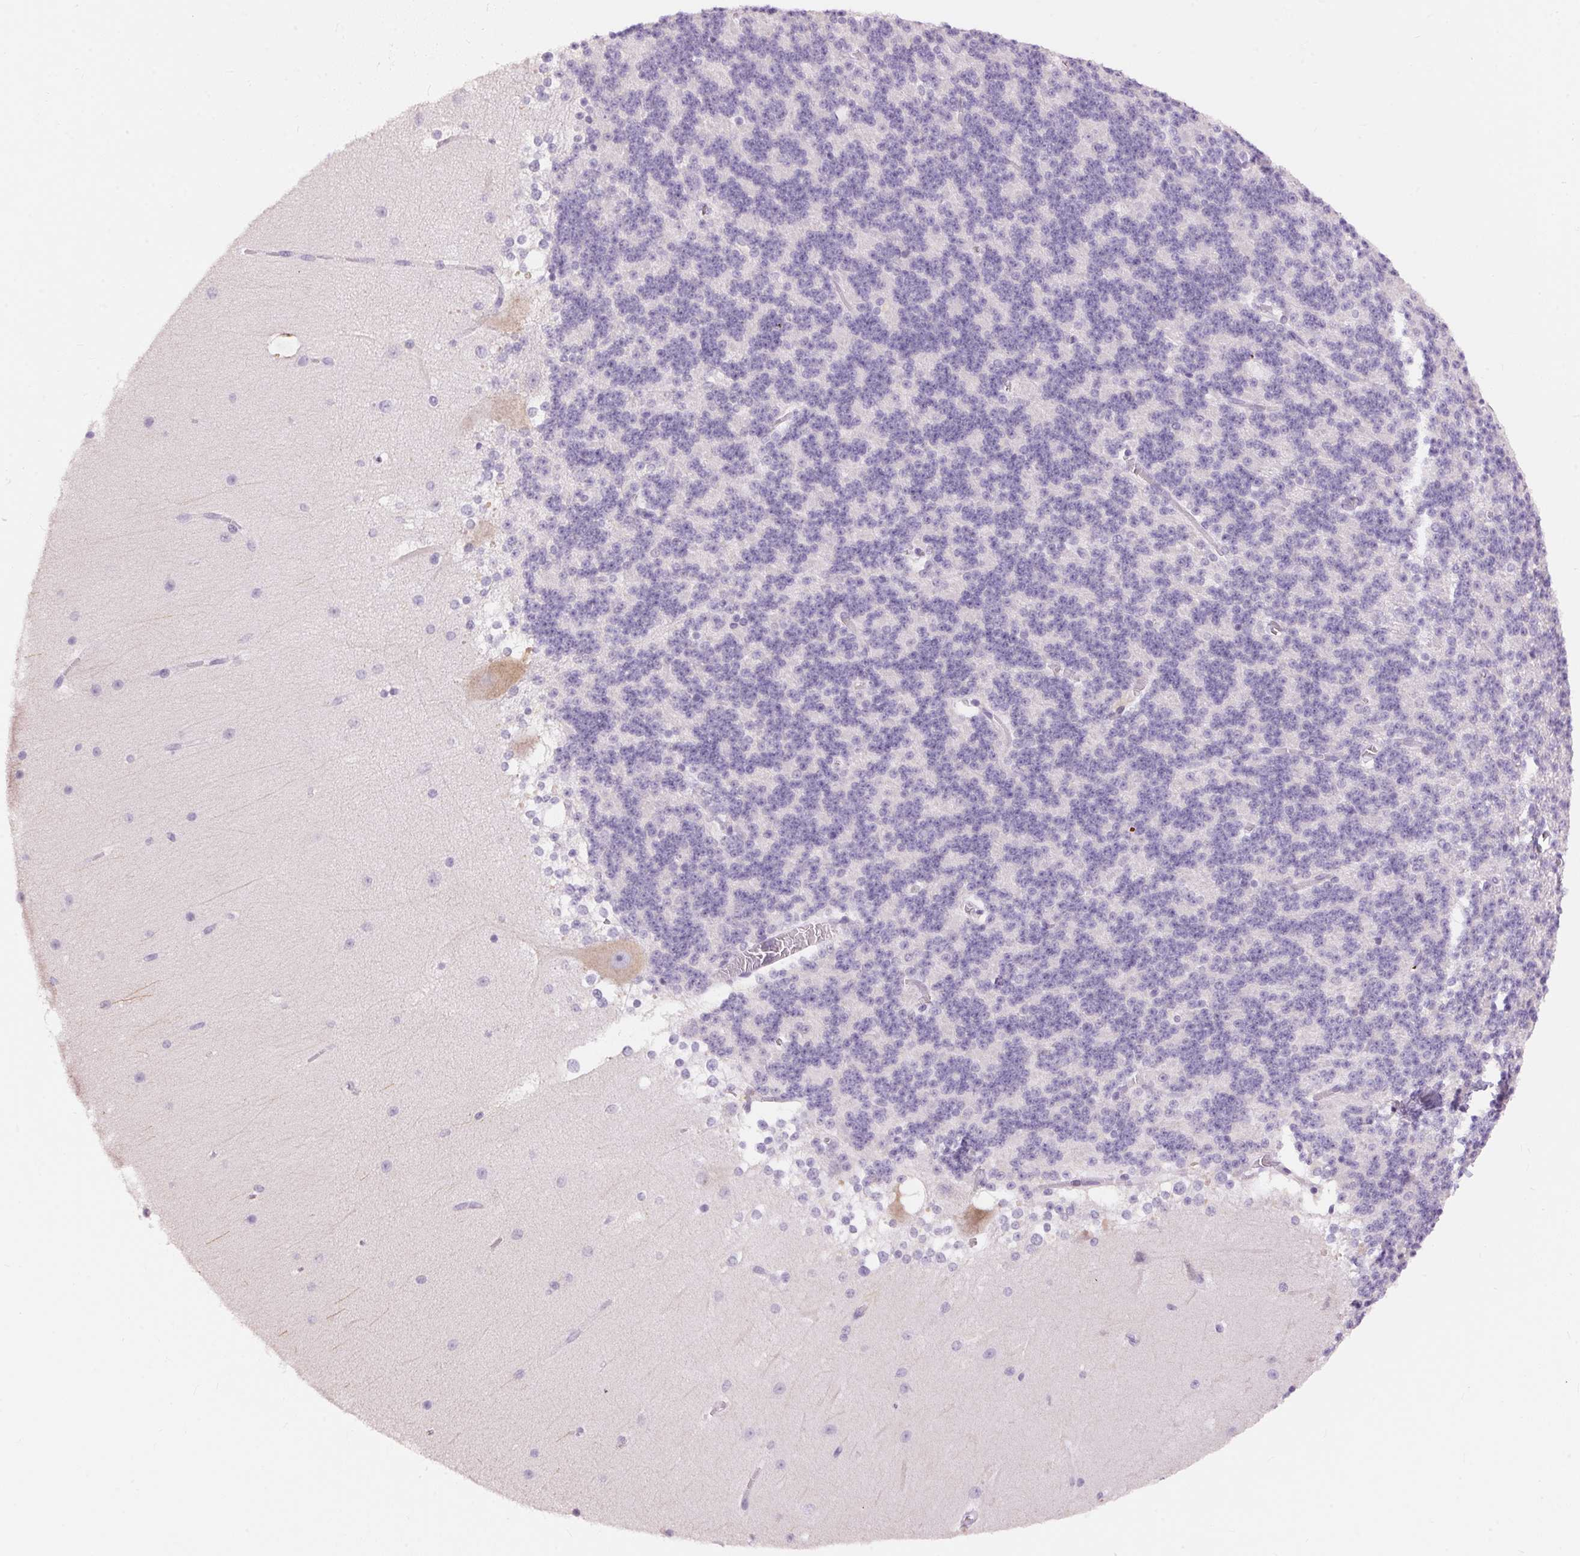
{"staining": {"intensity": "negative", "quantity": "none", "location": "none"}, "tissue": "cerebellum", "cell_type": "Cells in granular layer", "image_type": "normal", "snomed": [{"axis": "morphology", "description": "Normal tissue, NOS"}, {"axis": "topography", "description": "Cerebellum"}], "caption": "Immunohistochemical staining of normal human cerebellum displays no significant staining in cells in granular layer.", "gene": "PNLIPRP3", "patient": {"sex": "female", "age": 19}}